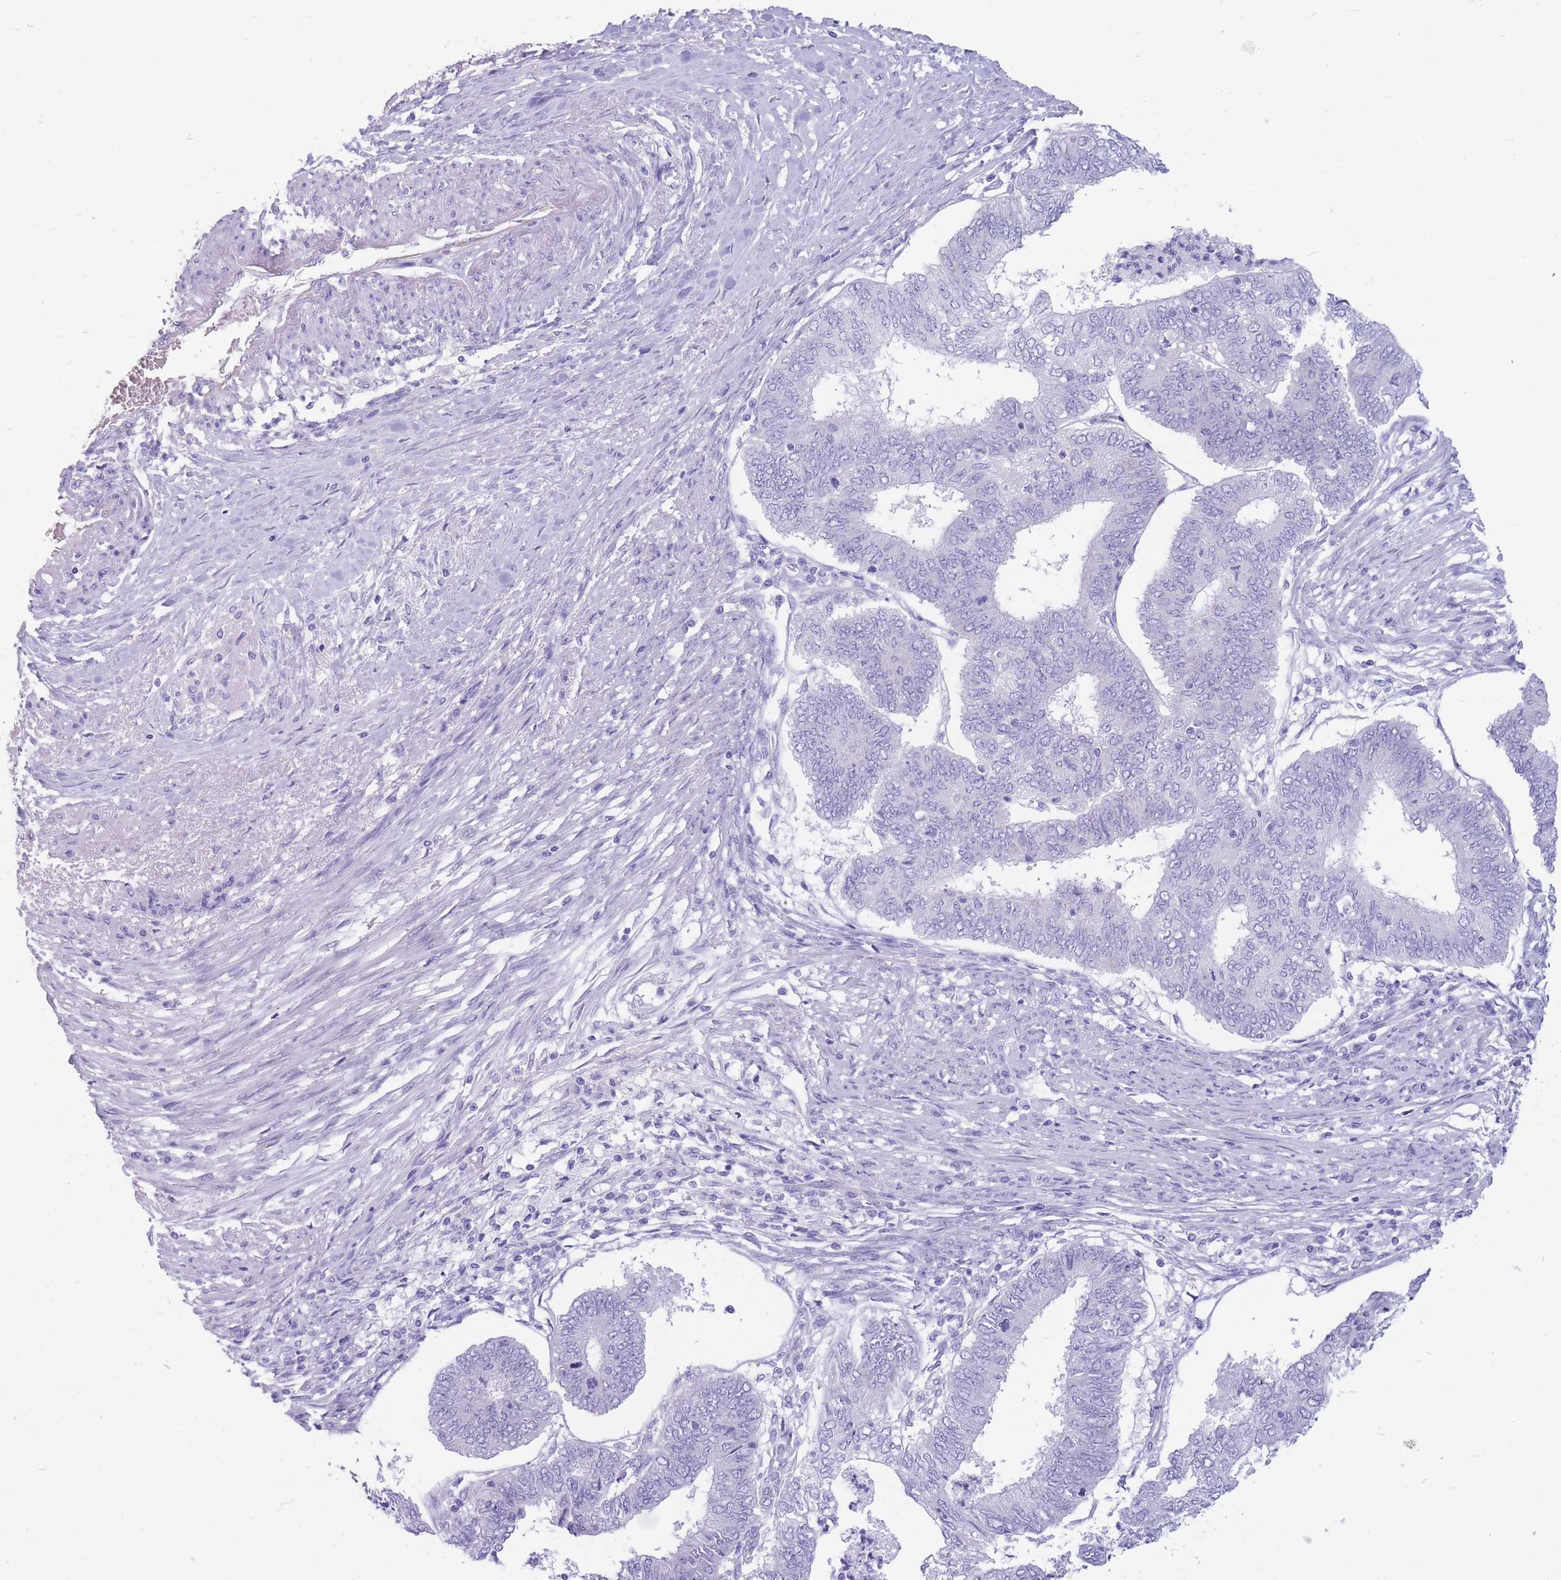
{"staining": {"intensity": "negative", "quantity": "none", "location": "none"}, "tissue": "endometrial cancer", "cell_type": "Tumor cells", "image_type": "cancer", "snomed": [{"axis": "morphology", "description": "Adenocarcinoma, NOS"}, {"axis": "topography", "description": "Endometrium"}], "caption": "High magnification brightfield microscopy of adenocarcinoma (endometrial) stained with DAB (brown) and counterstained with hematoxylin (blue): tumor cells show no significant staining.", "gene": "MTSS2", "patient": {"sex": "female", "age": 68}}